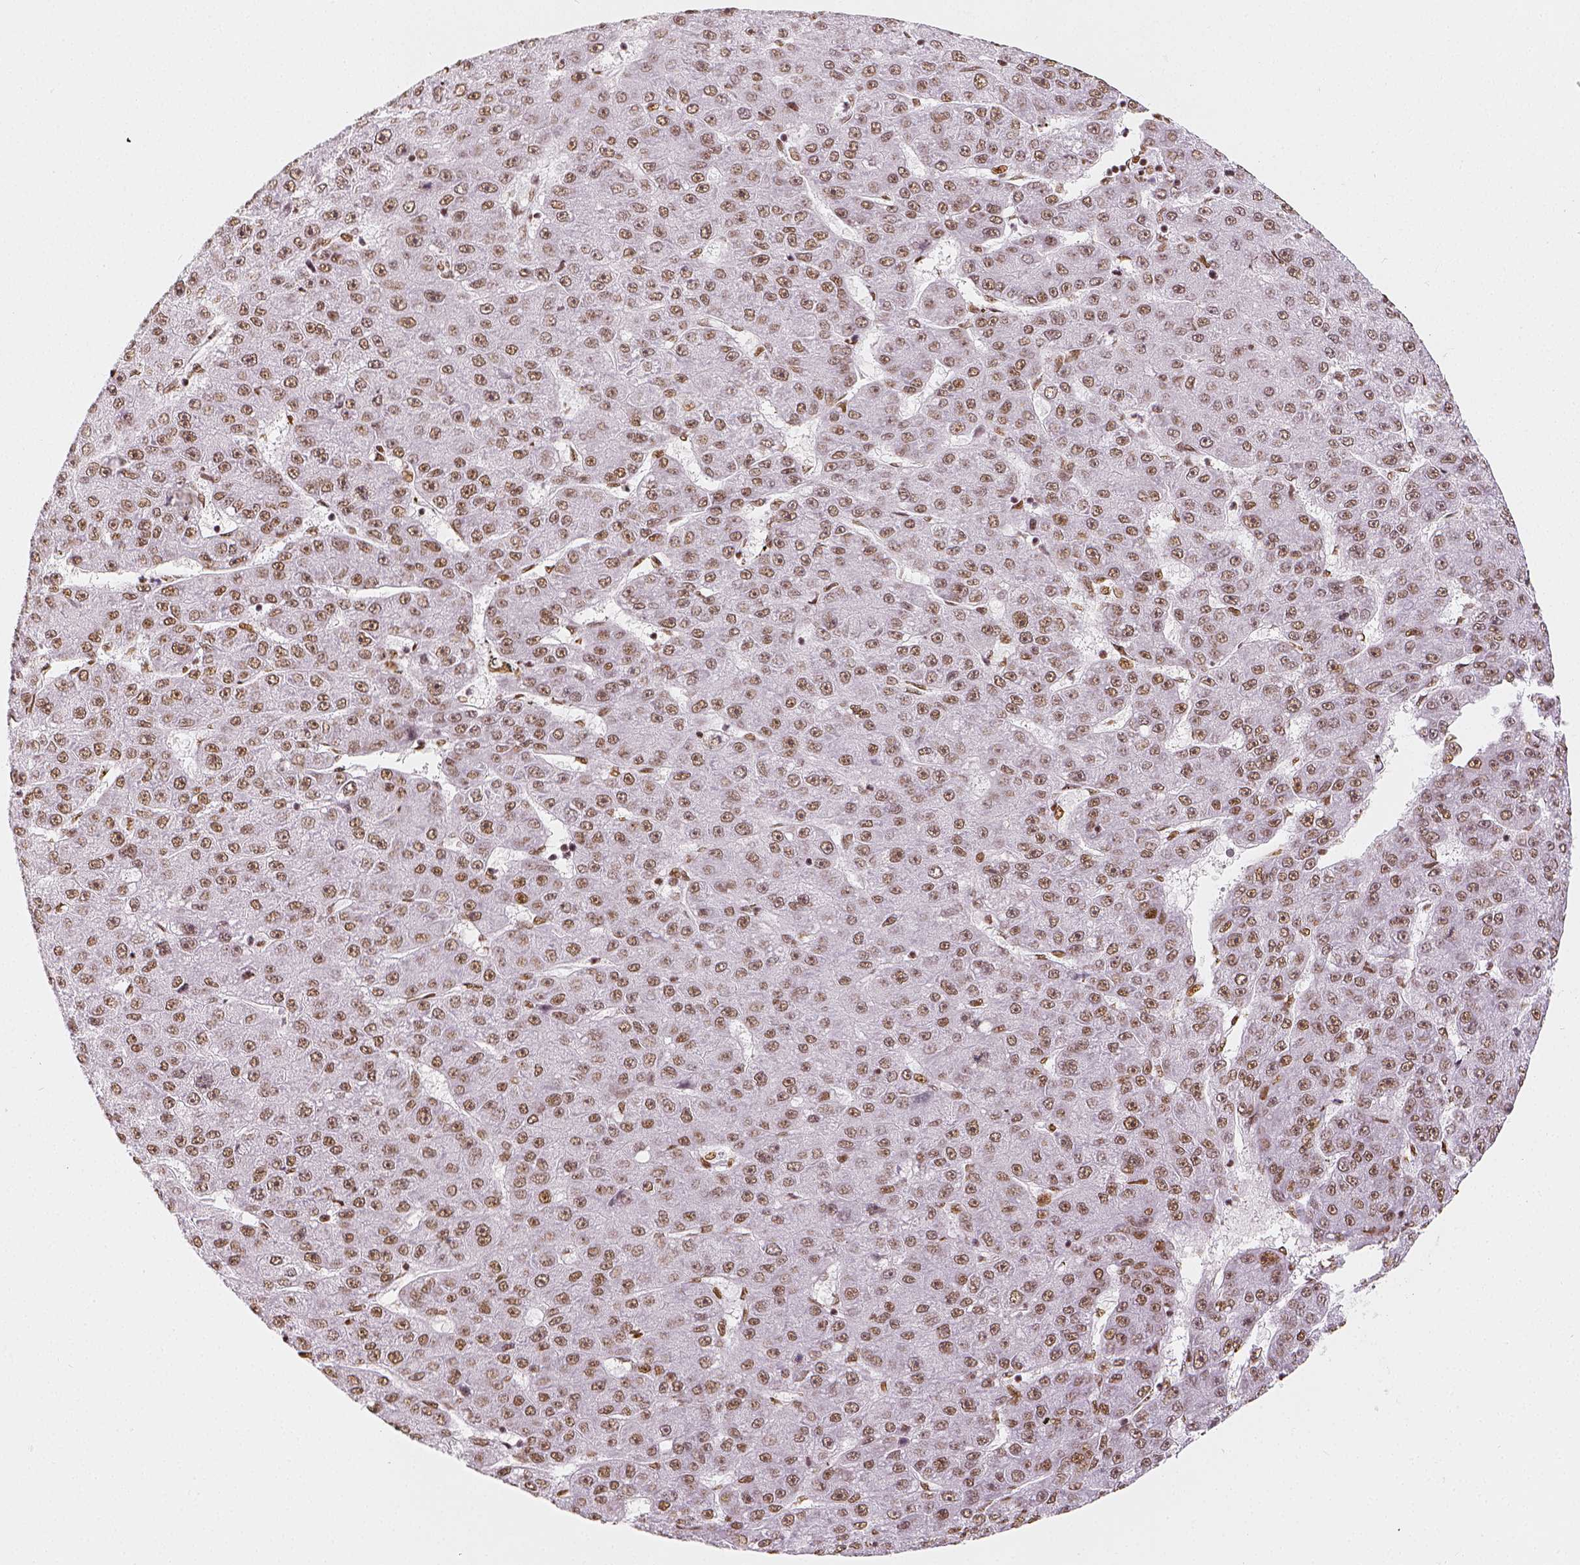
{"staining": {"intensity": "moderate", "quantity": ">75%", "location": "nuclear"}, "tissue": "liver cancer", "cell_type": "Tumor cells", "image_type": "cancer", "snomed": [{"axis": "morphology", "description": "Carcinoma, Hepatocellular, NOS"}, {"axis": "topography", "description": "Liver"}], "caption": "Liver cancer tissue demonstrates moderate nuclear staining in approximately >75% of tumor cells", "gene": "KDM5B", "patient": {"sex": "male", "age": 67}}